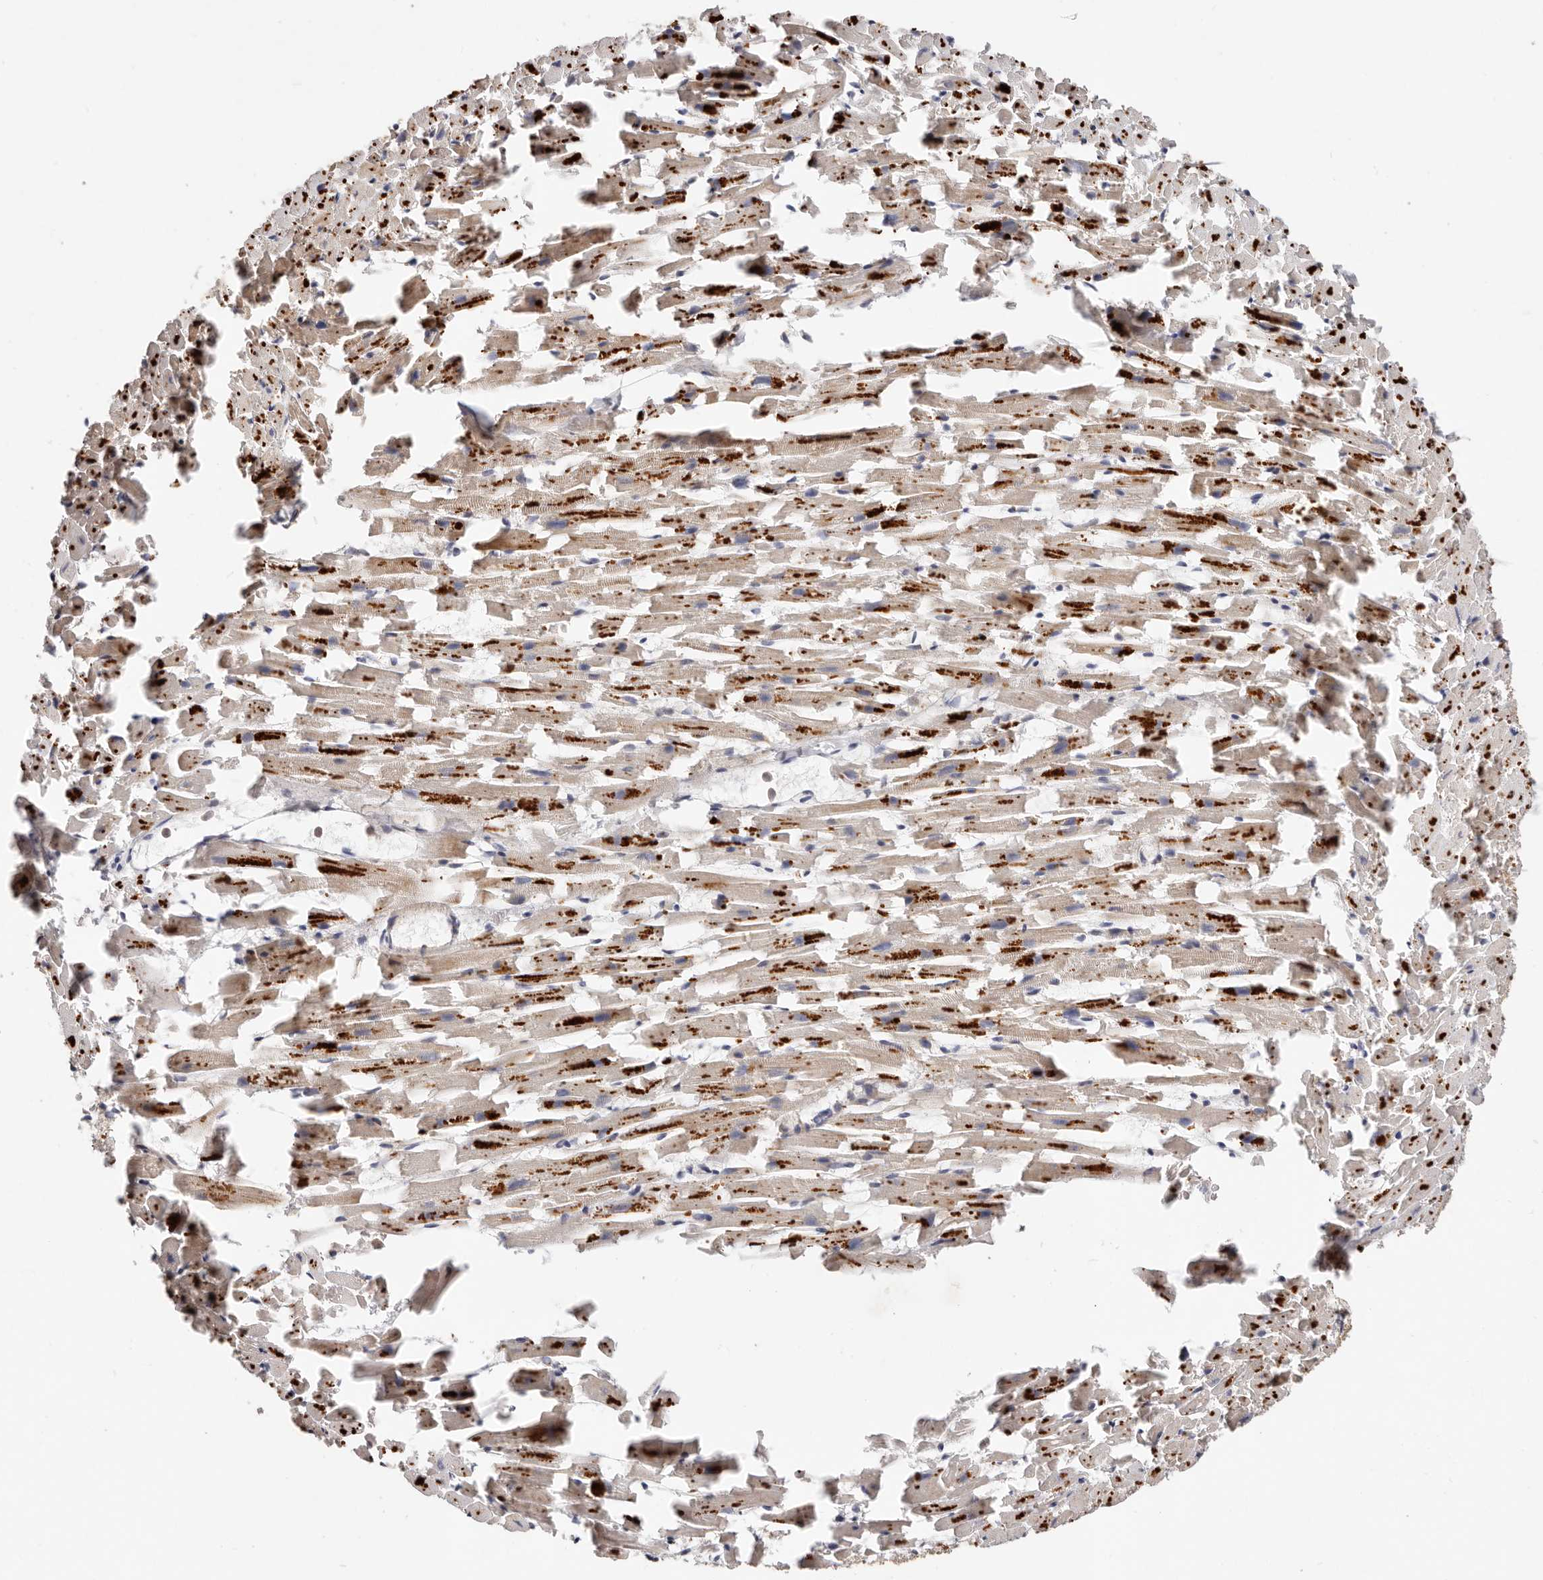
{"staining": {"intensity": "moderate", "quantity": ">75%", "location": "cytoplasmic/membranous"}, "tissue": "heart muscle", "cell_type": "Cardiomyocytes", "image_type": "normal", "snomed": [{"axis": "morphology", "description": "Normal tissue, NOS"}, {"axis": "topography", "description": "Heart"}], "caption": "Protein staining exhibits moderate cytoplasmic/membranous positivity in about >75% of cardiomyocytes in unremarkable heart muscle.", "gene": "USP33", "patient": {"sex": "female", "age": 64}}